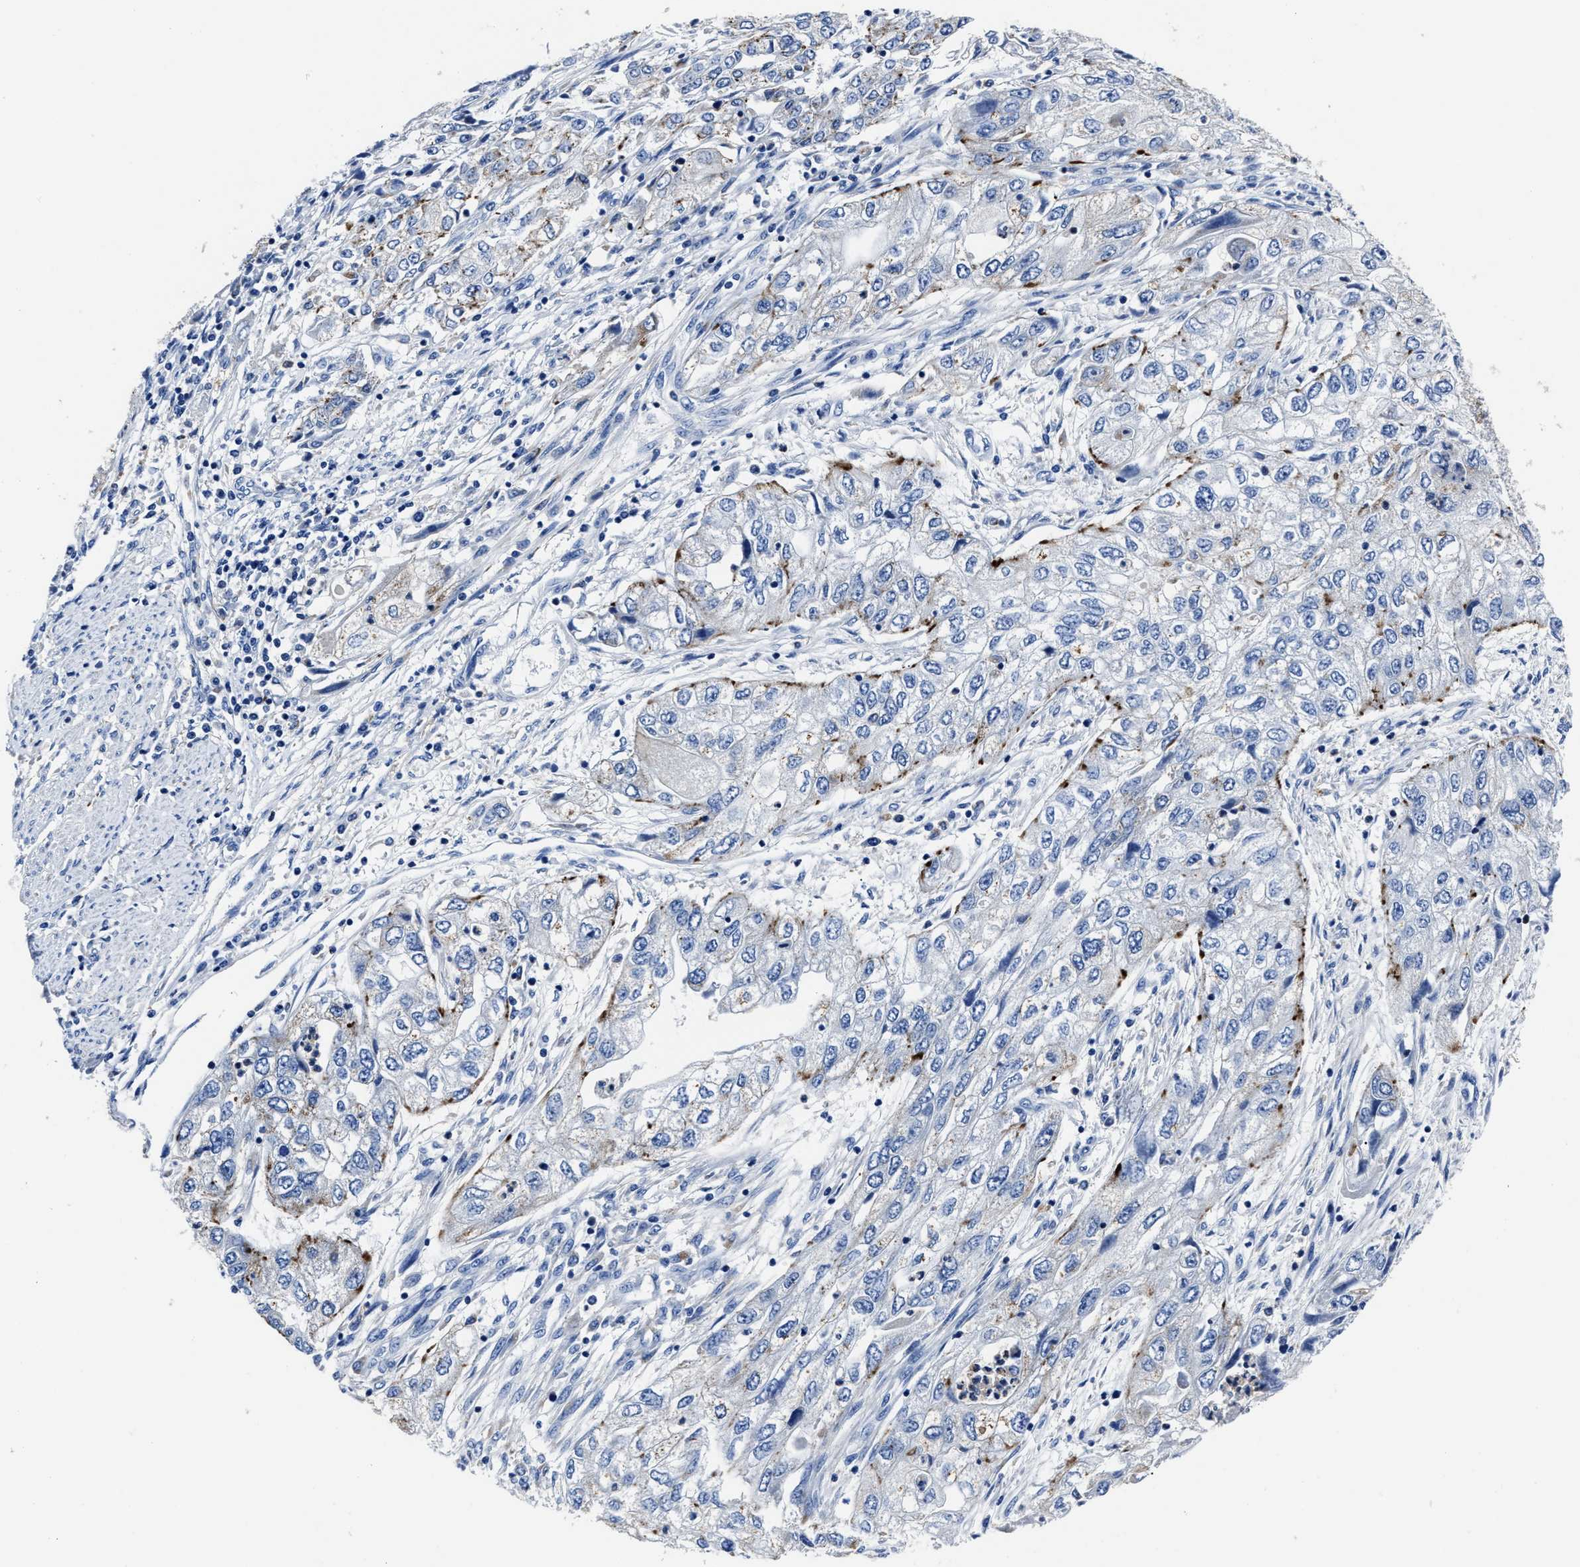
{"staining": {"intensity": "negative", "quantity": "none", "location": "none"}, "tissue": "endometrial cancer", "cell_type": "Tumor cells", "image_type": "cancer", "snomed": [{"axis": "morphology", "description": "Adenocarcinoma, NOS"}, {"axis": "topography", "description": "Endometrium"}], "caption": "Tumor cells are negative for protein expression in human adenocarcinoma (endometrial).", "gene": "LAMTOR4", "patient": {"sex": "female", "age": 49}}